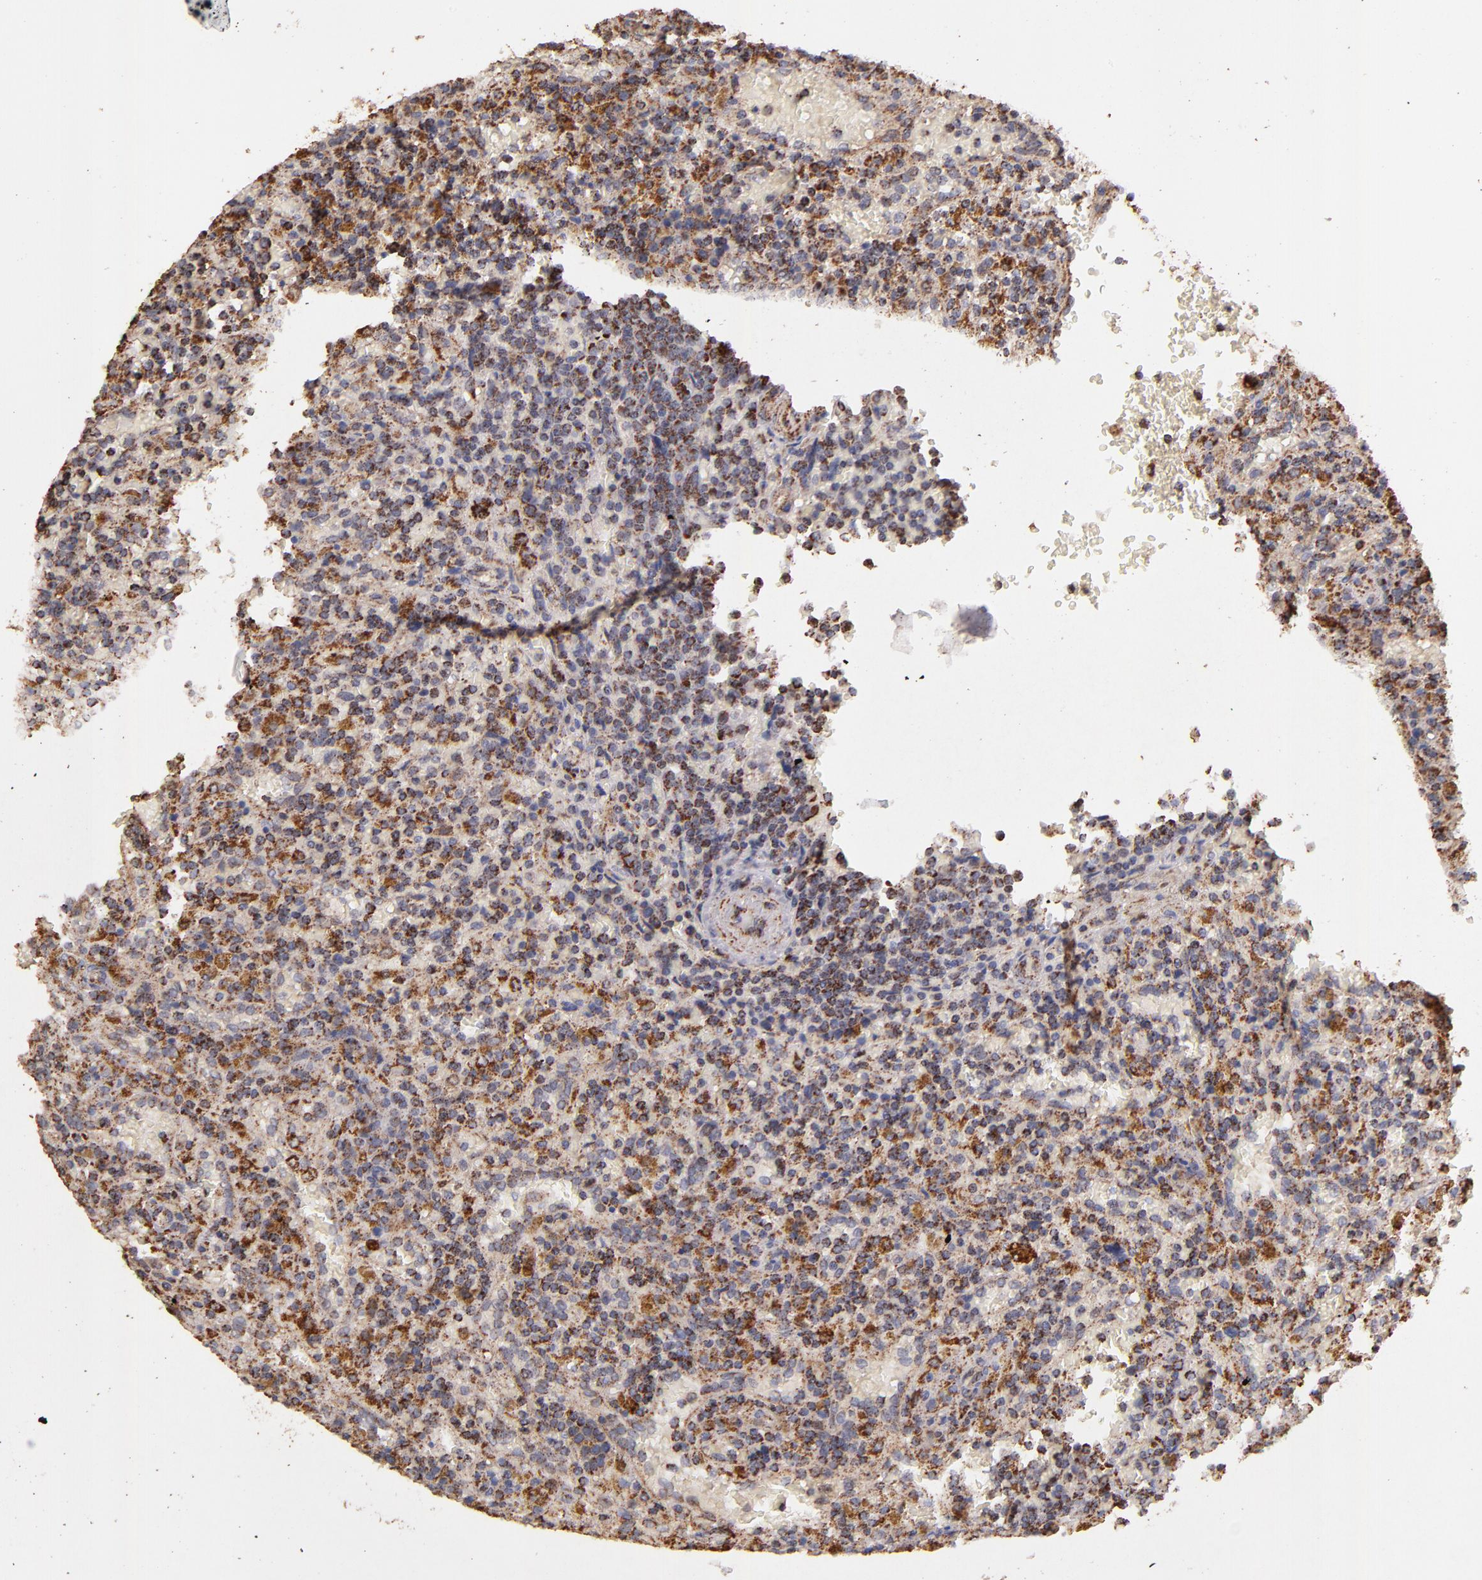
{"staining": {"intensity": "moderate", "quantity": ">75%", "location": "cytoplasmic/membranous"}, "tissue": "lymphoma", "cell_type": "Tumor cells", "image_type": "cancer", "snomed": [{"axis": "morphology", "description": "Malignant lymphoma, non-Hodgkin's type, Low grade"}, {"axis": "topography", "description": "Spleen"}], "caption": "IHC of human lymphoma exhibits medium levels of moderate cytoplasmic/membranous positivity in approximately >75% of tumor cells. (DAB (3,3'-diaminobenzidine) = brown stain, brightfield microscopy at high magnification).", "gene": "DLST", "patient": {"sex": "female", "age": 65}}